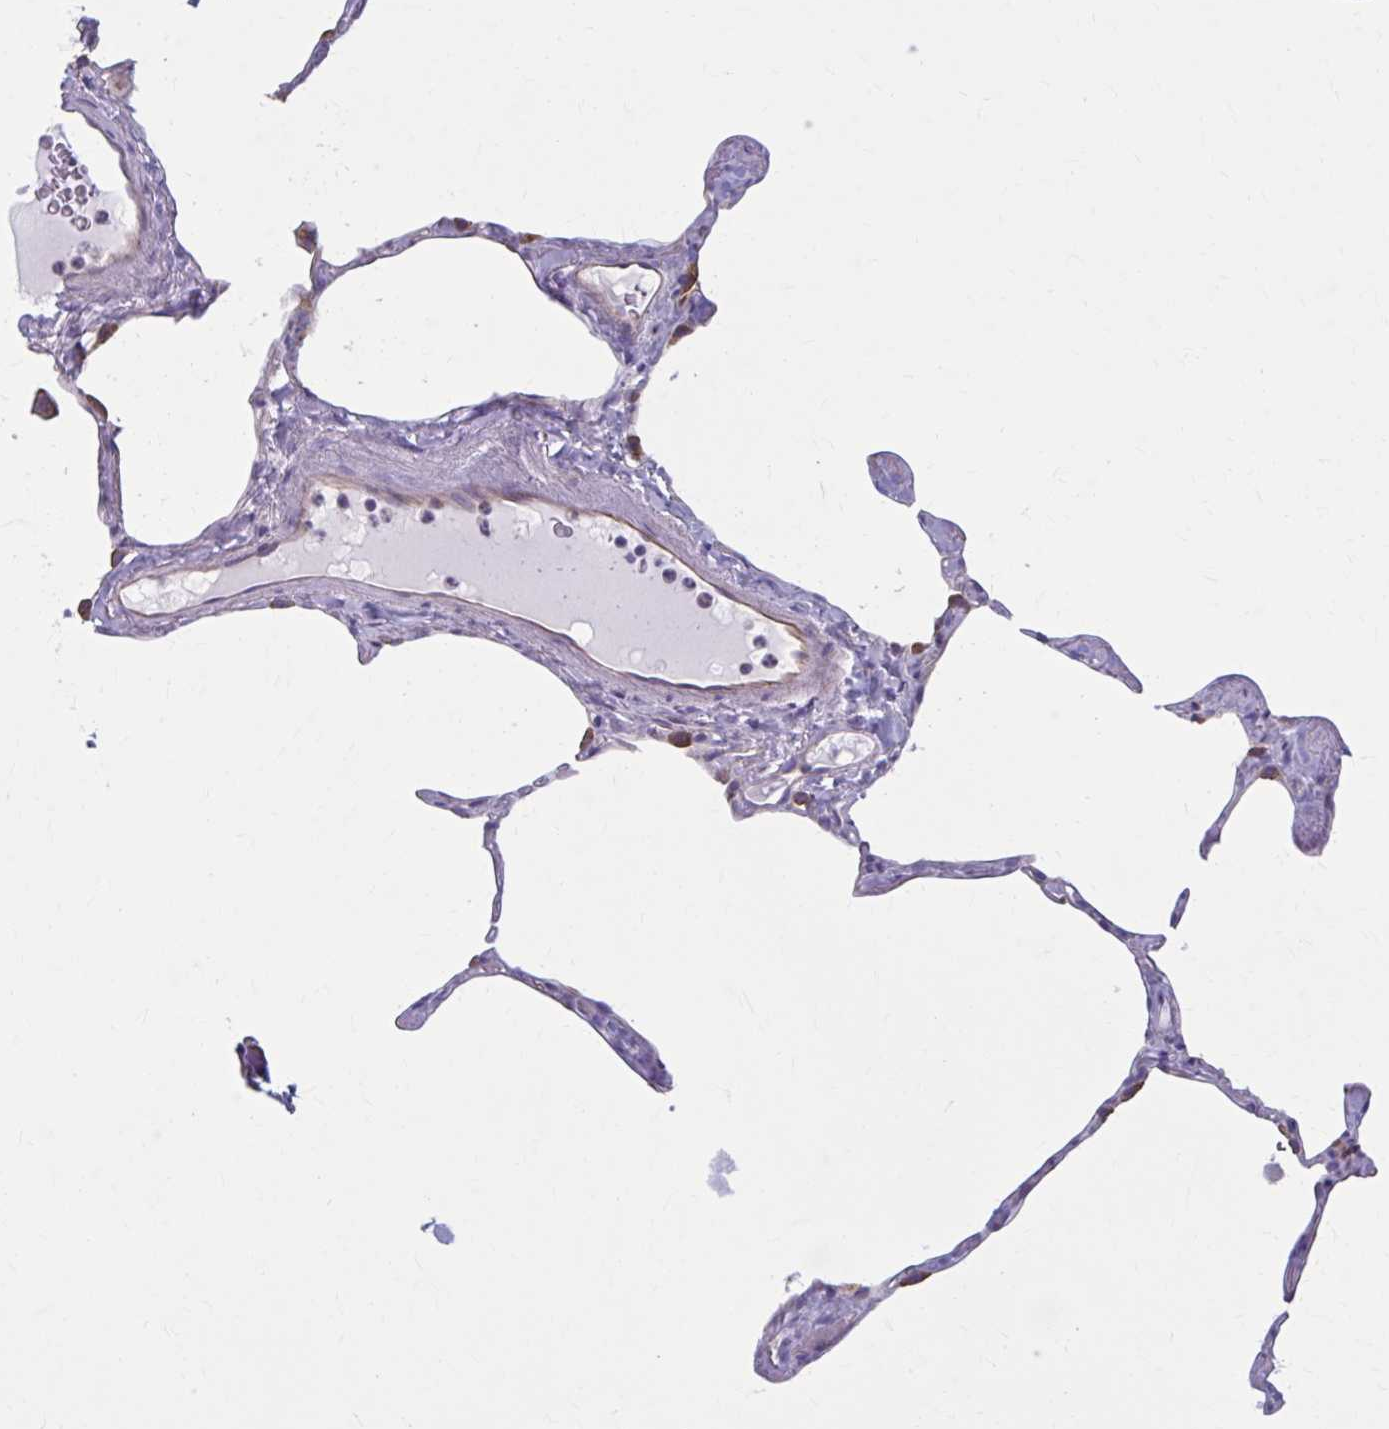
{"staining": {"intensity": "moderate", "quantity": "<25%", "location": "cytoplasmic/membranous"}, "tissue": "lung", "cell_type": "Alveolar cells", "image_type": "normal", "snomed": [{"axis": "morphology", "description": "Normal tissue, NOS"}, {"axis": "topography", "description": "Lung"}], "caption": "Moderate cytoplasmic/membranous expression is seen in approximately <25% of alveolar cells in benign lung. (DAB IHC with brightfield microscopy, high magnification).", "gene": "ZDHHC7", "patient": {"sex": "male", "age": 65}}